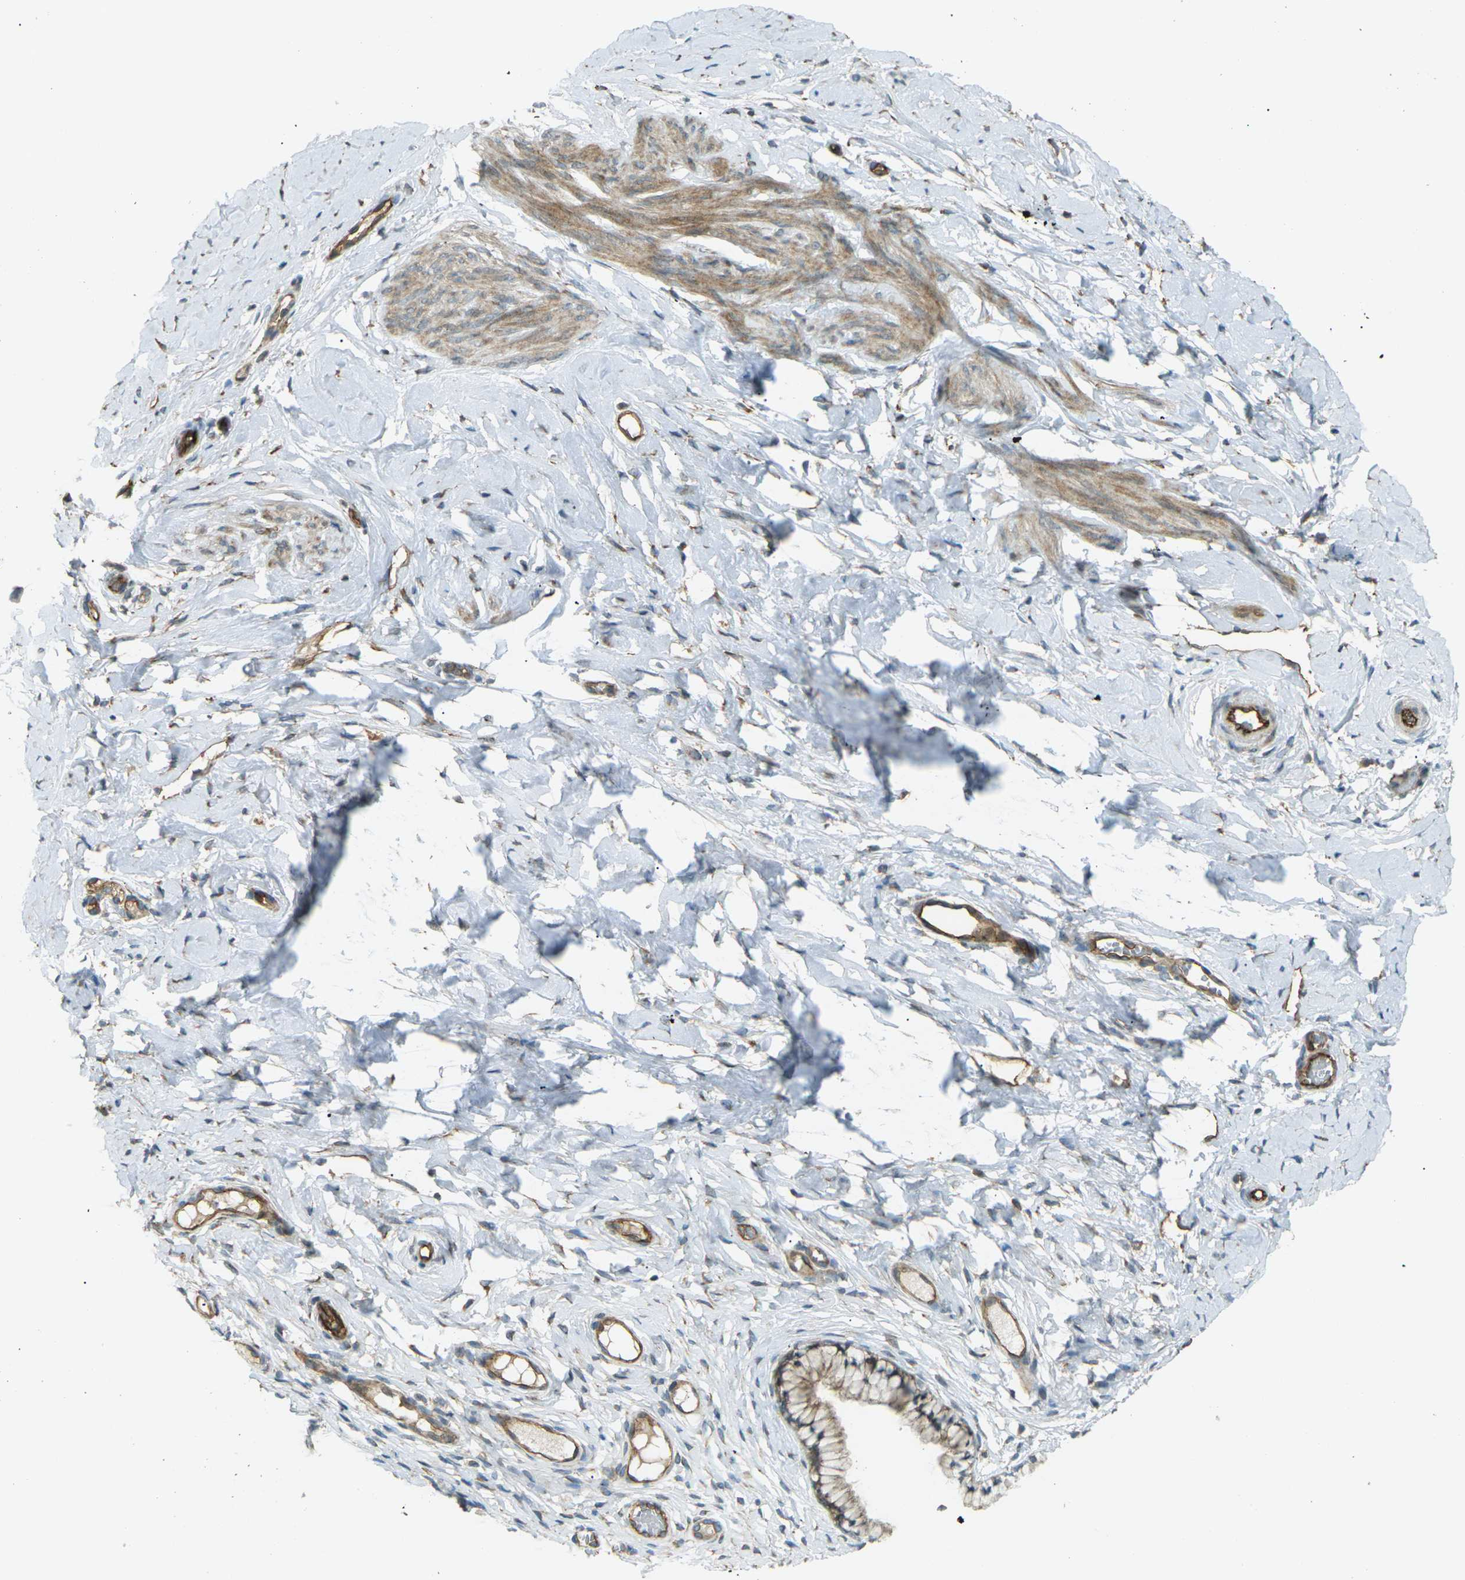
{"staining": {"intensity": "weak", "quantity": ">75%", "location": "cytoplasmic/membranous"}, "tissue": "cervix", "cell_type": "Glandular cells", "image_type": "normal", "snomed": [{"axis": "morphology", "description": "Normal tissue, NOS"}, {"axis": "topography", "description": "Cervix"}], "caption": "Immunohistochemical staining of benign human cervix displays low levels of weak cytoplasmic/membranous expression in approximately >75% of glandular cells. (DAB = brown stain, brightfield microscopy at high magnification).", "gene": "S1PR1", "patient": {"sex": "female", "age": 65}}